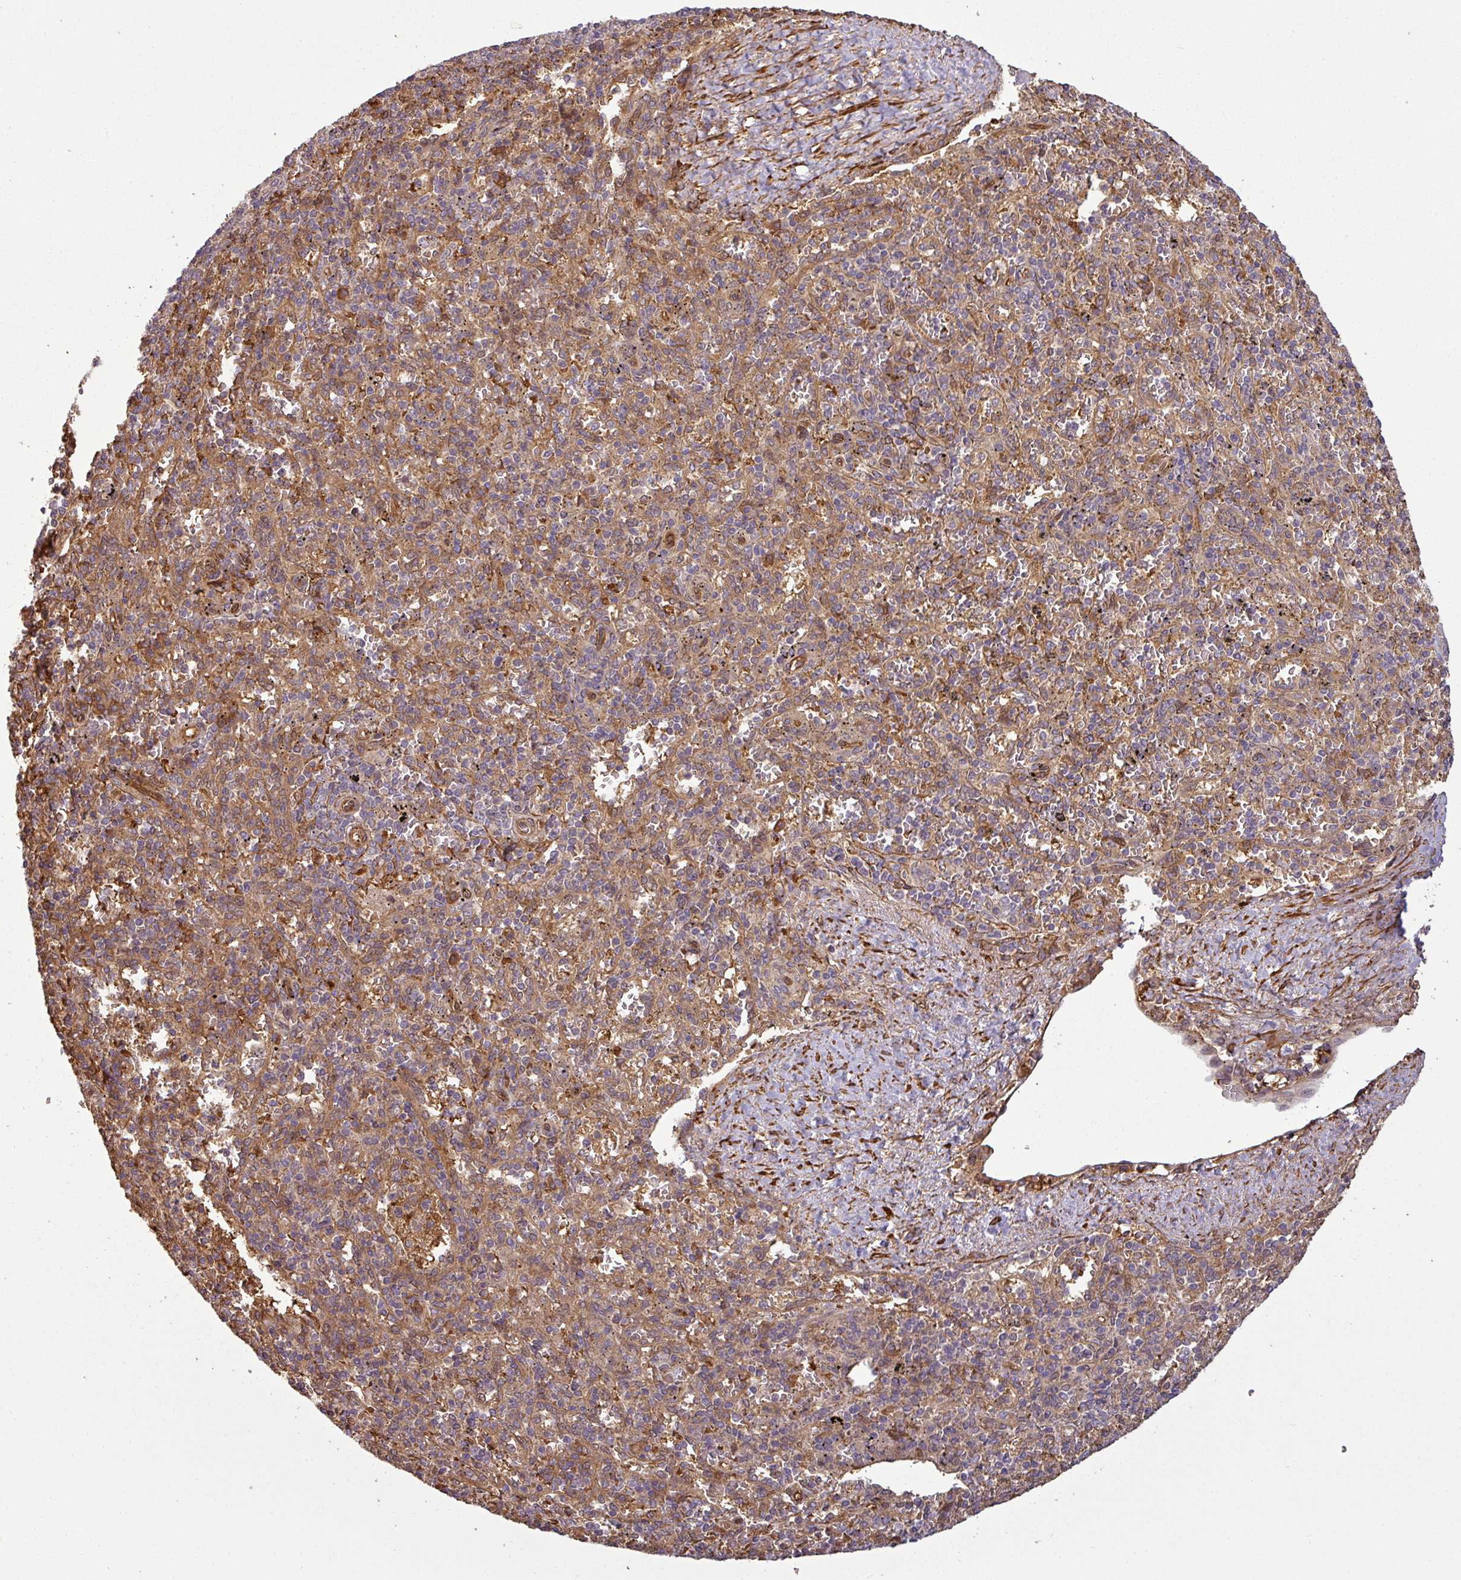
{"staining": {"intensity": "moderate", "quantity": "25%-75%", "location": "cytoplasmic/membranous"}, "tissue": "spleen", "cell_type": "Cells in red pulp", "image_type": "normal", "snomed": [{"axis": "morphology", "description": "Normal tissue, NOS"}, {"axis": "topography", "description": "Spleen"}], "caption": "Spleen stained with immunohistochemistry (IHC) shows moderate cytoplasmic/membranous positivity in about 25%-75% of cells in red pulp. The protein is stained brown, and the nuclei are stained in blue (DAB IHC with brightfield microscopy, high magnification).", "gene": "MAP3K6", "patient": {"sex": "male", "age": 82}}